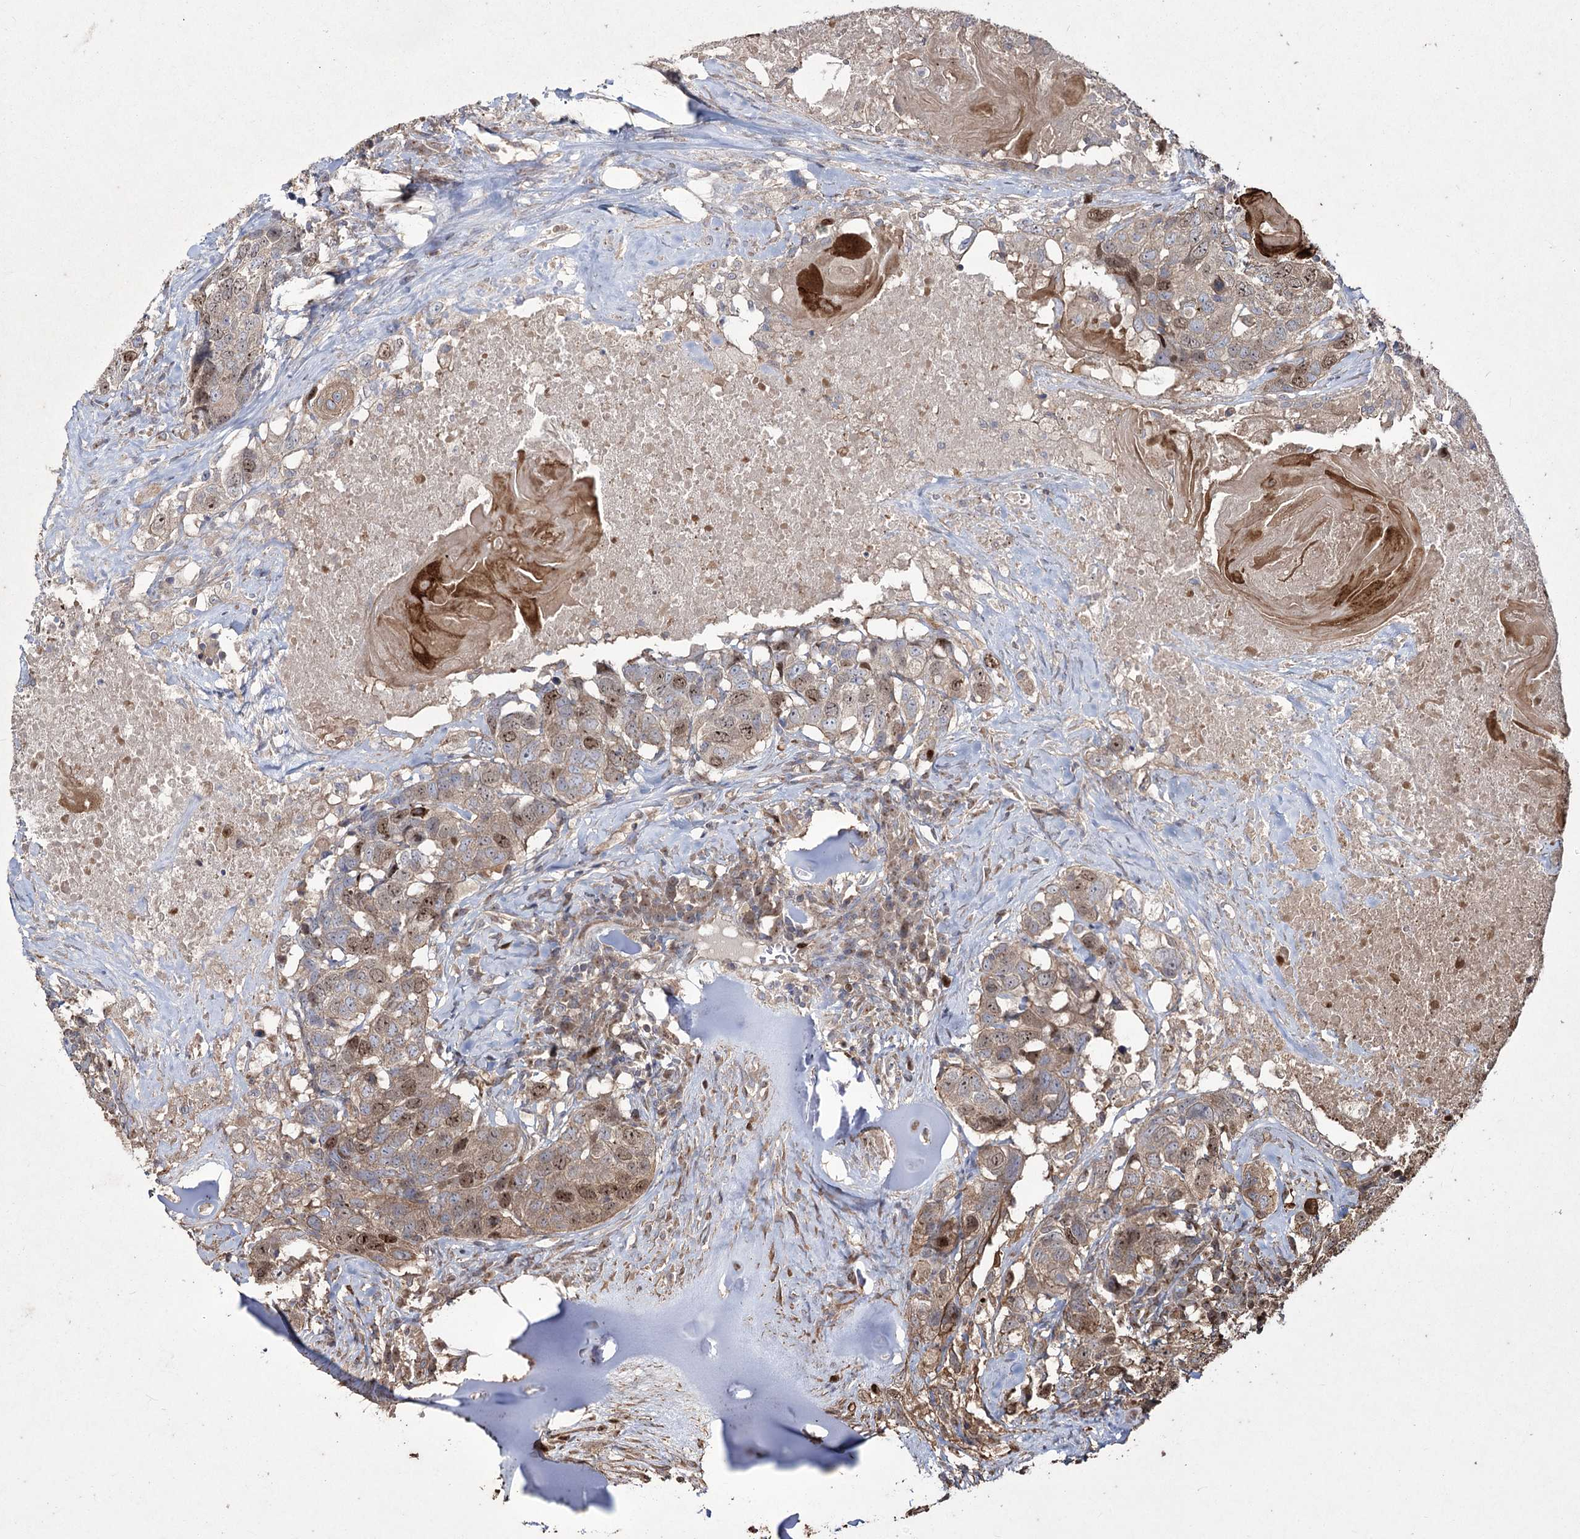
{"staining": {"intensity": "moderate", "quantity": "<25%", "location": "nuclear"}, "tissue": "head and neck cancer", "cell_type": "Tumor cells", "image_type": "cancer", "snomed": [{"axis": "morphology", "description": "Squamous cell carcinoma, NOS"}, {"axis": "topography", "description": "Head-Neck"}], "caption": "Immunohistochemical staining of human head and neck squamous cell carcinoma reveals low levels of moderate nuclear staining in approximately <25% of tumor cells.", "gene": "PRC1", "patient": {"sex": "male", "age": 66}}